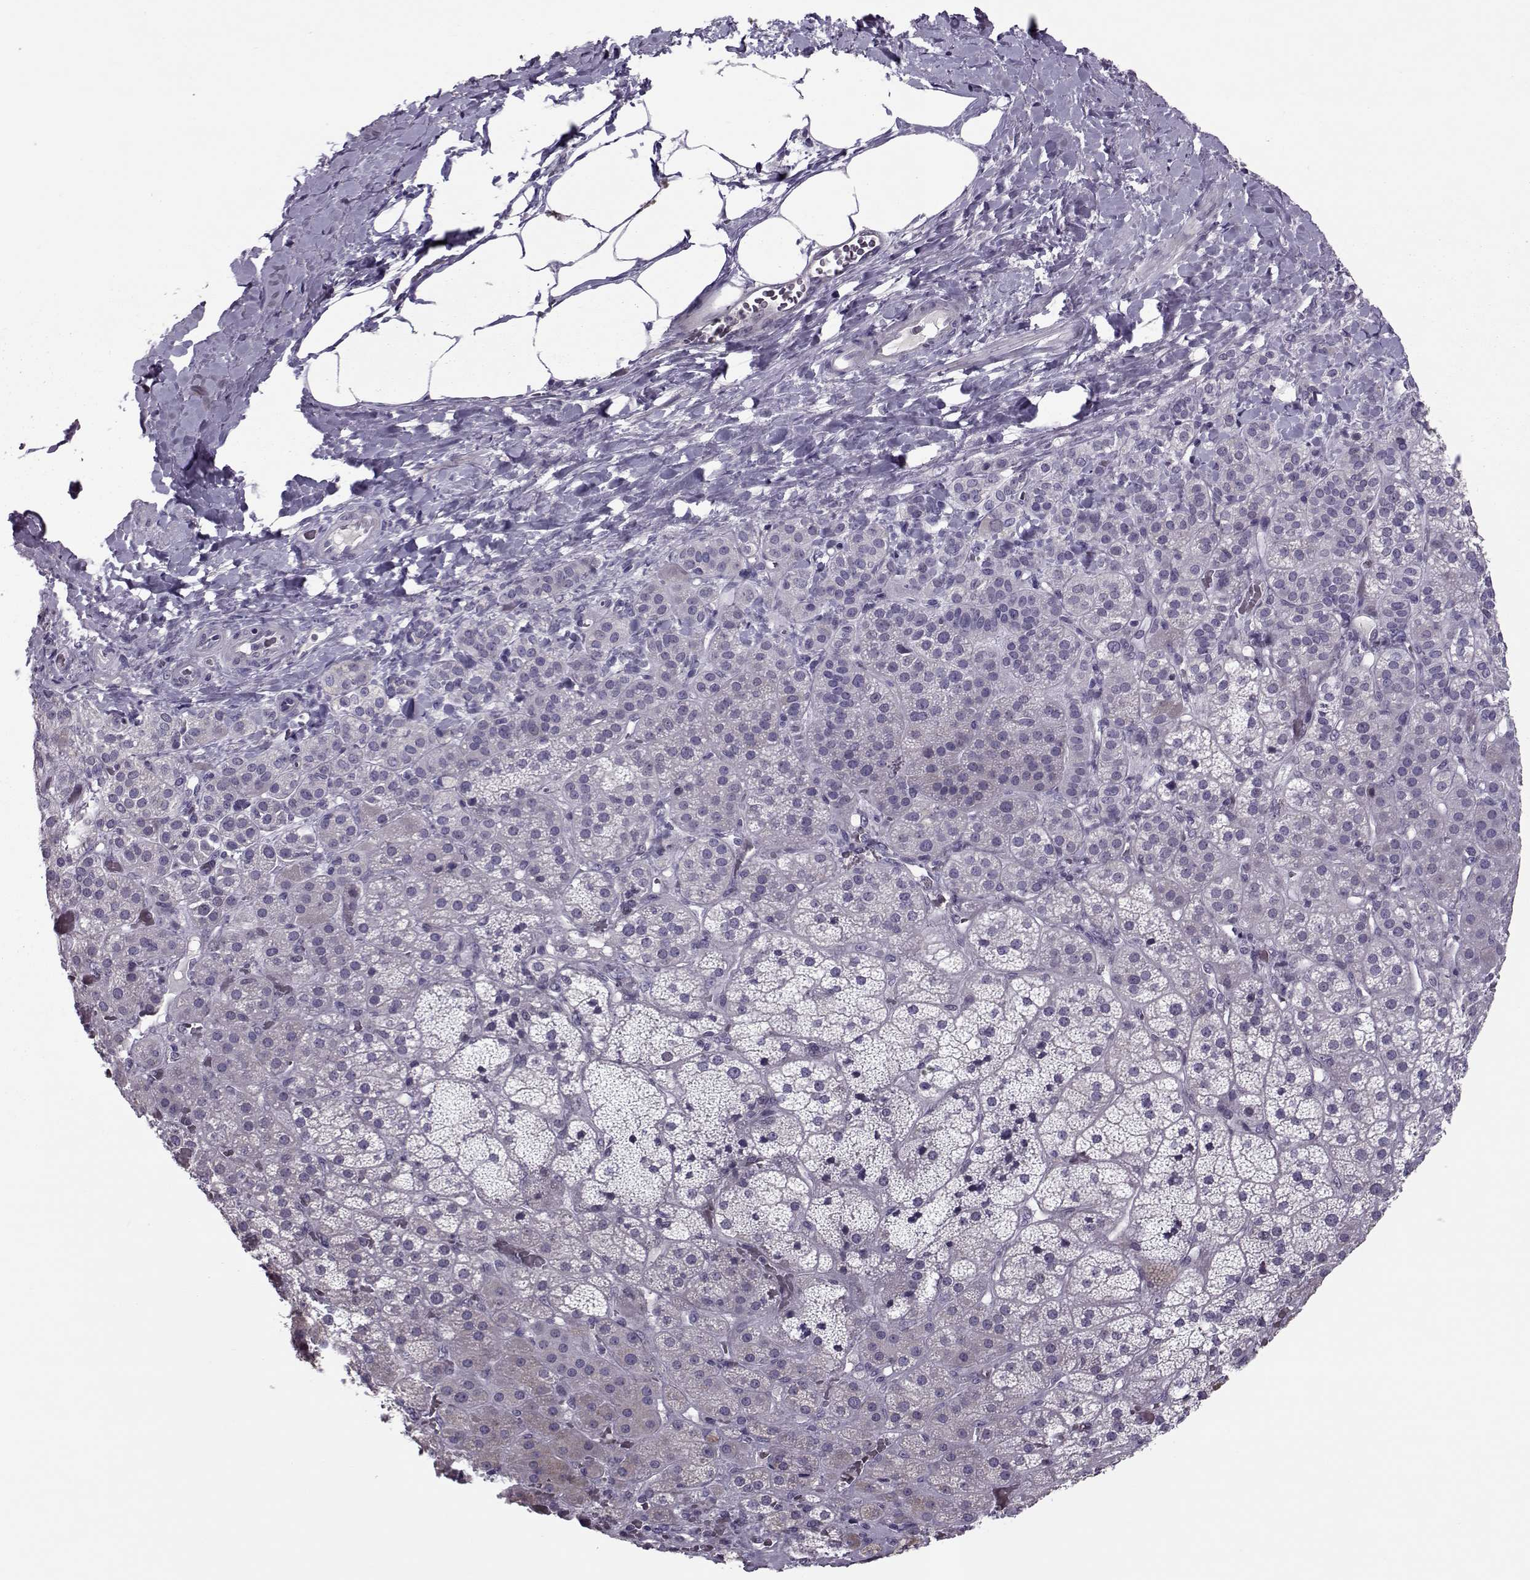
{"staining": {"intensity": "negative", "quantity": "none", "location": "none"}, "tissue": "adrenal gland", "cell_type": "Glandular cells", "image_type": "normal", "snomed": [{"axis": "morphology", "description": "Normal tissue, NOS"}, {"axis": "topography", "description": "Adrenal gland"}], "caption": "Immunohistochemical staining of unremarkable human adrenal gland shows no significant positivity in glandular cells.", "gene": "ASRGL1", "patient": {"sex": "male", "age": 57}}